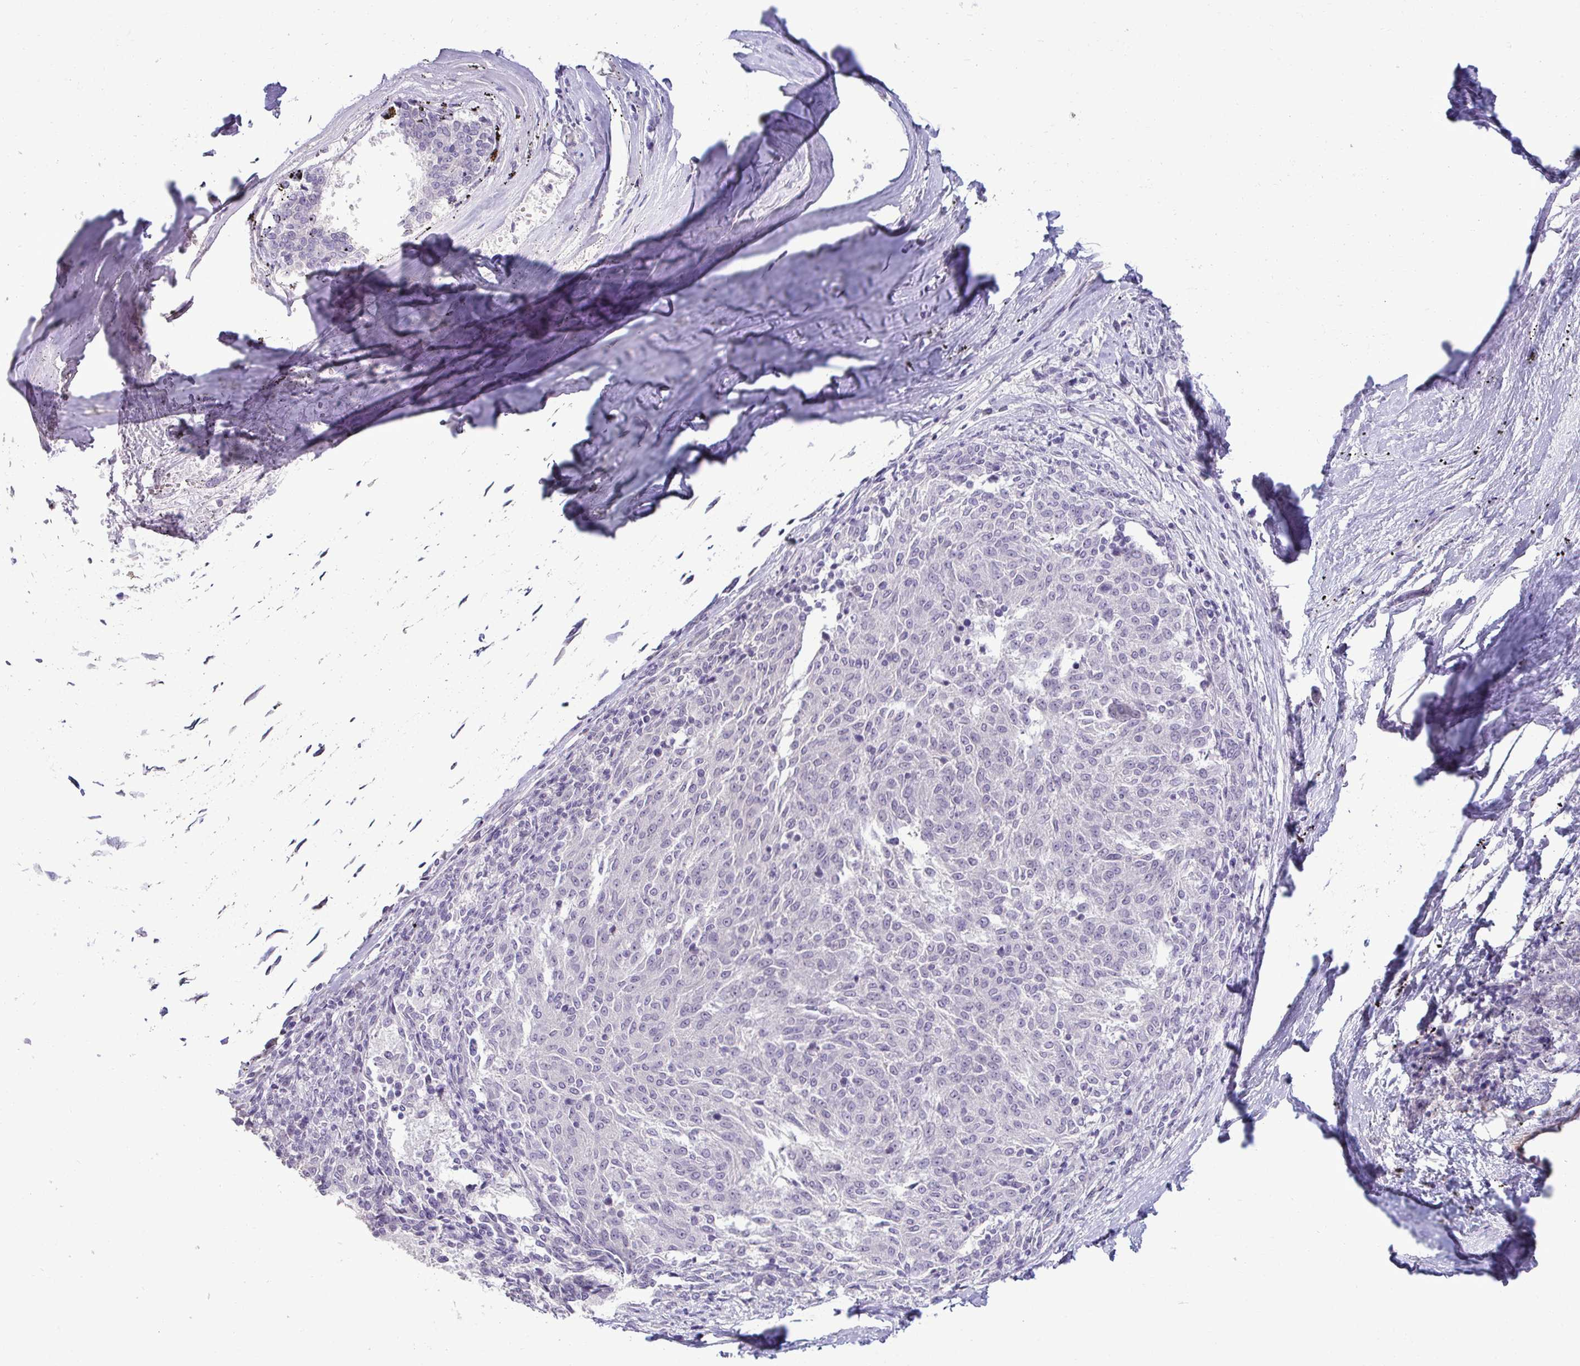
{"staining": {"intensity": "negative", "quantity": "none", "location": "none"}, "tissue": "melanoma", "cell_type": "Tumor cells", "image_type": "cancer", "snomed": [{"axis": "morphology", "description": "Malignant melanoma, NOS"}, {"axis": "topography", "description": "Skin"}], "caption": "The micrograph shows no staining of tumor cells in malignant melanoma. (Brightfield microscopy of DAB IHC at high magnification).", "gene": "SLC30A3", "patient": {"sex": "female", "age": 72}}